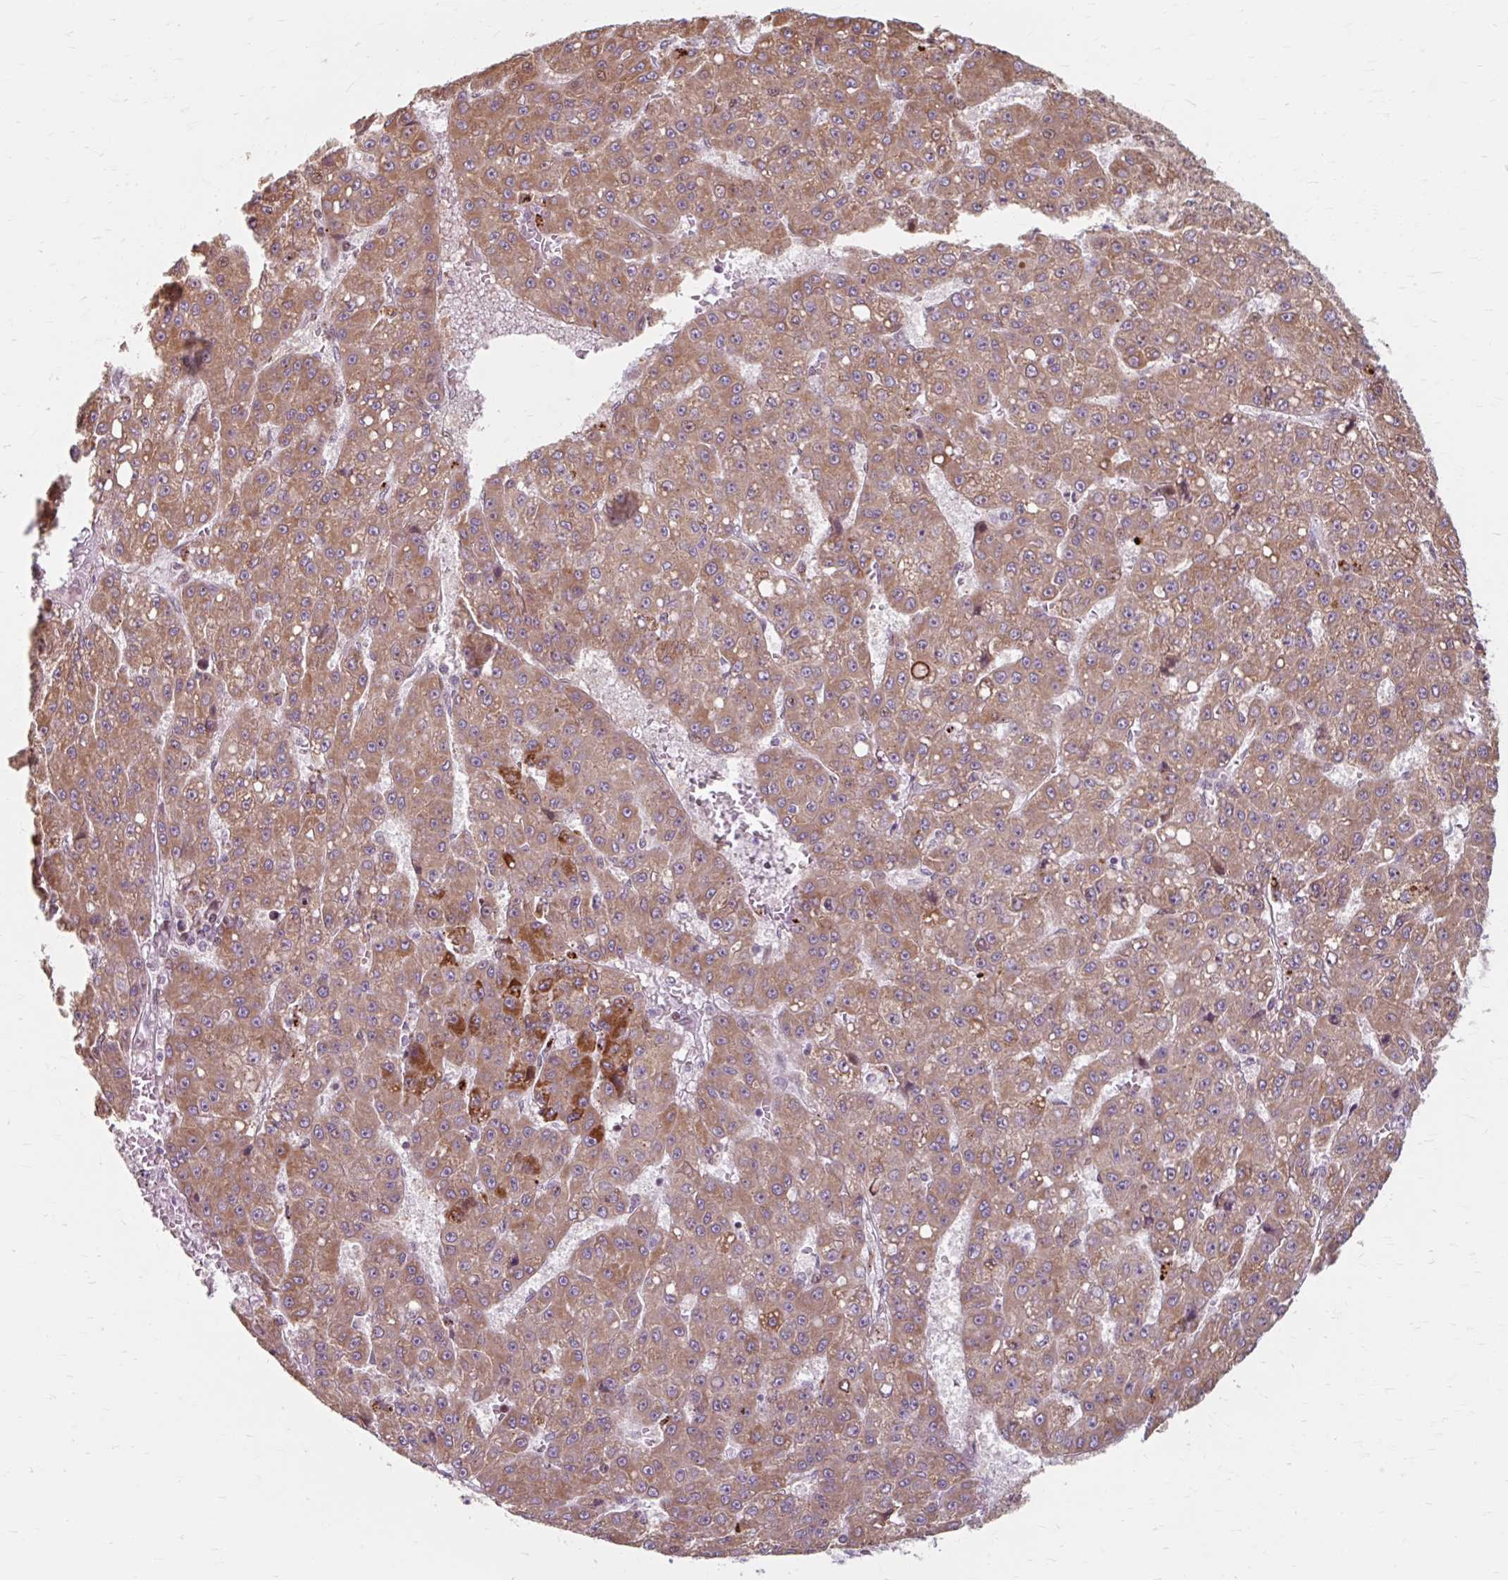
{"staining": {"intensity": "moderate", "quantity": ">75%", "location": "cytoplasmic/membranous"}, "tissue": "liver cancer", "cell_type": "Tumor cells", "image_type": "cancer", "snomed": [{"axis": "morphology", "description": "Carcinoma, Hepatocellular, NOS"}, {"axis": "topography", "description": "Liver"}], "caption": "Protein analysis of liver hepatocellular carcinoma tissue exhibits moderate cytoplasmic/membranous positivity in about >75% of tumor cells.", "gene": "BEAN1", "patient": {"sex": "male", "age": 70}}